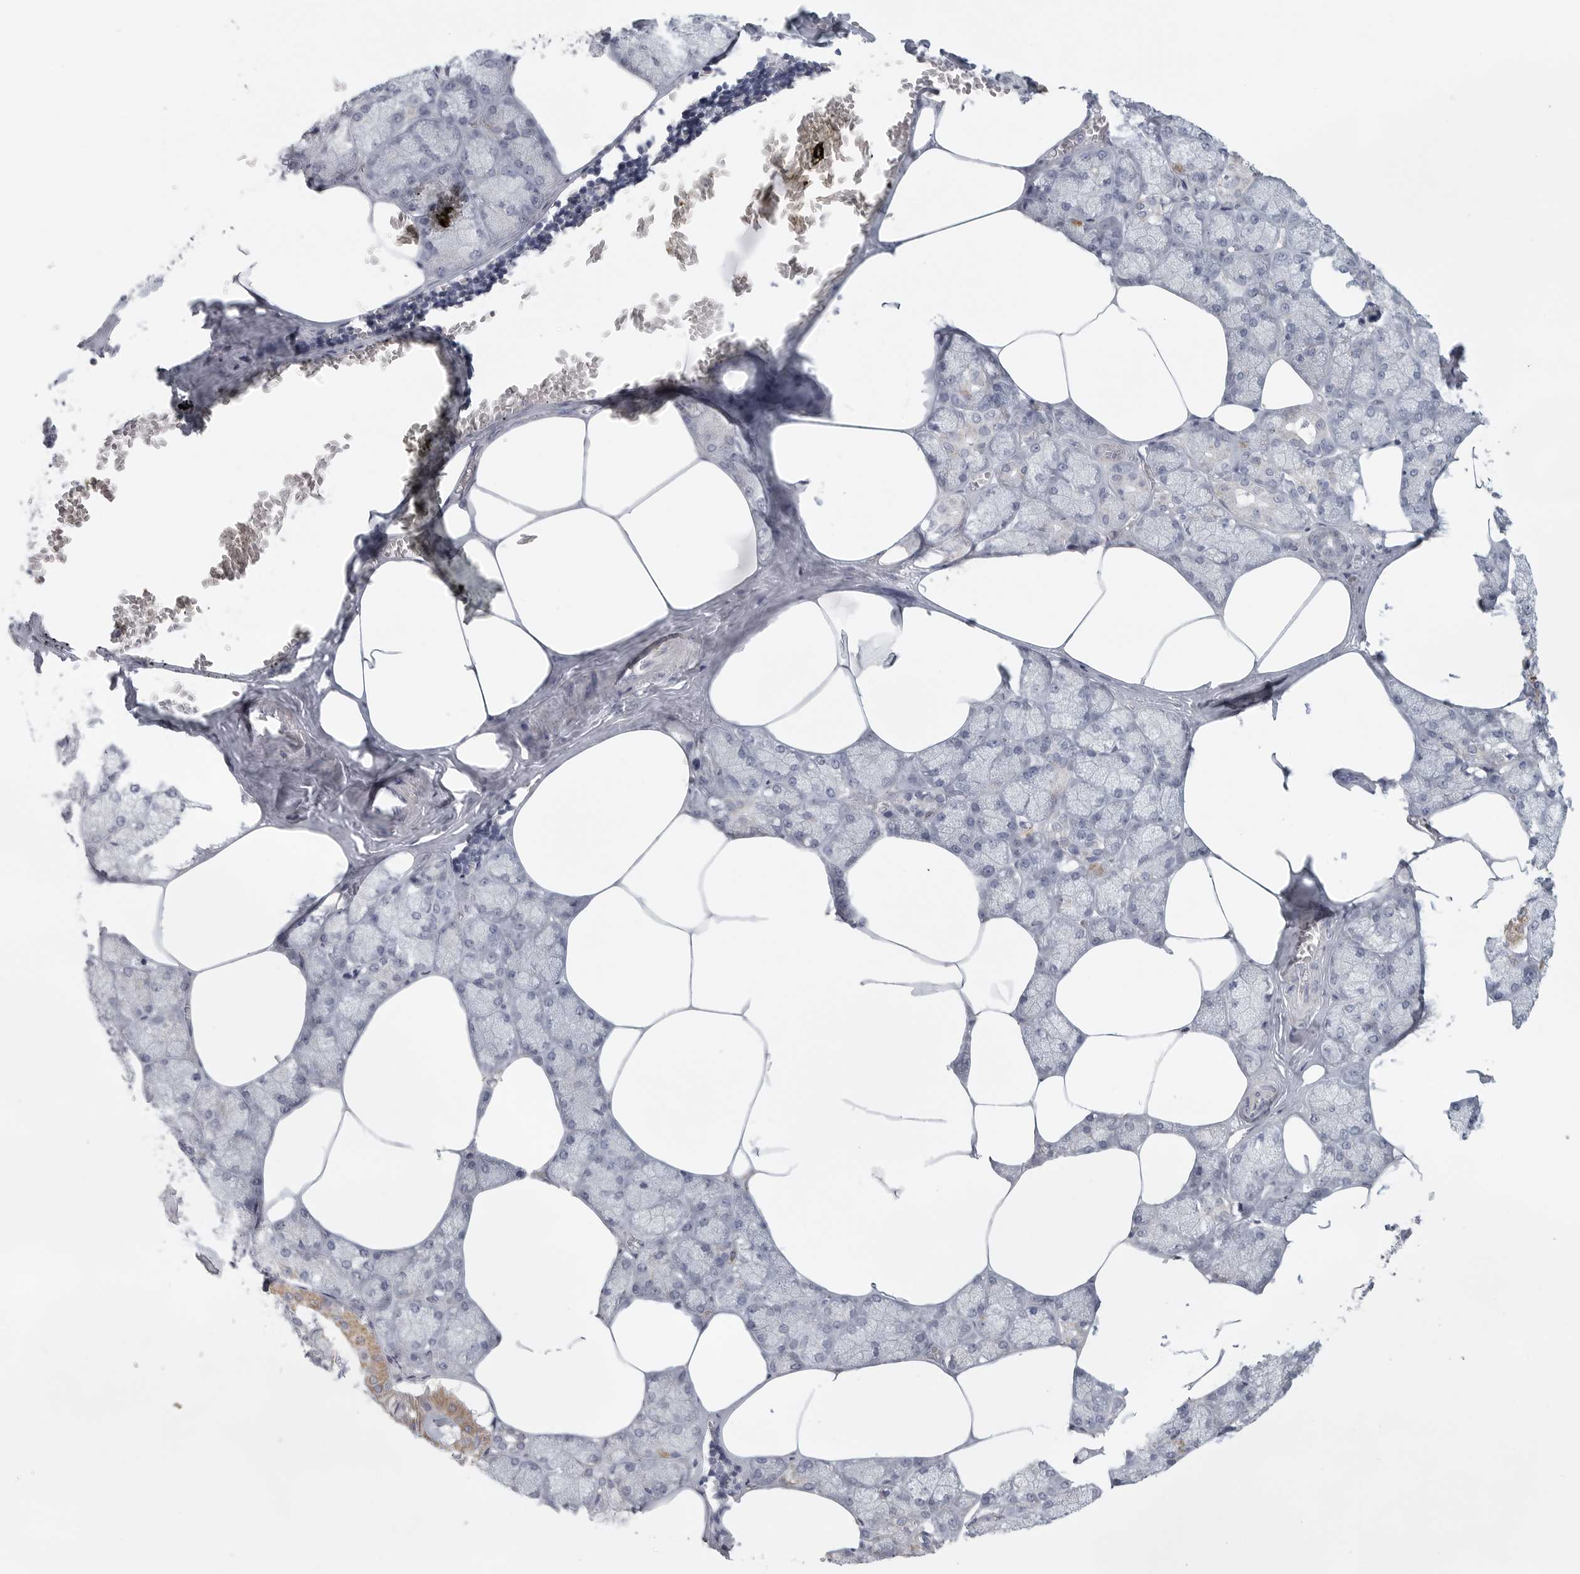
{"staining": {"intensity": "weak", "quantity": "<25%", "location": "cytoplasmic/membranous"}, "tissue": "salivary gland", "cell_type": "Glandular cells", "image_type": "normal", "snomed": [{"axis": "morphology", "description": "Normal tissue, NOS"}, {"axis": "topography", "description": "Salivary gland"}], "caption": "There is no significant positivity in glandular cells of salivary gland.", "gene": "TNR", "patient": {"sex": "male", "age": 62}}